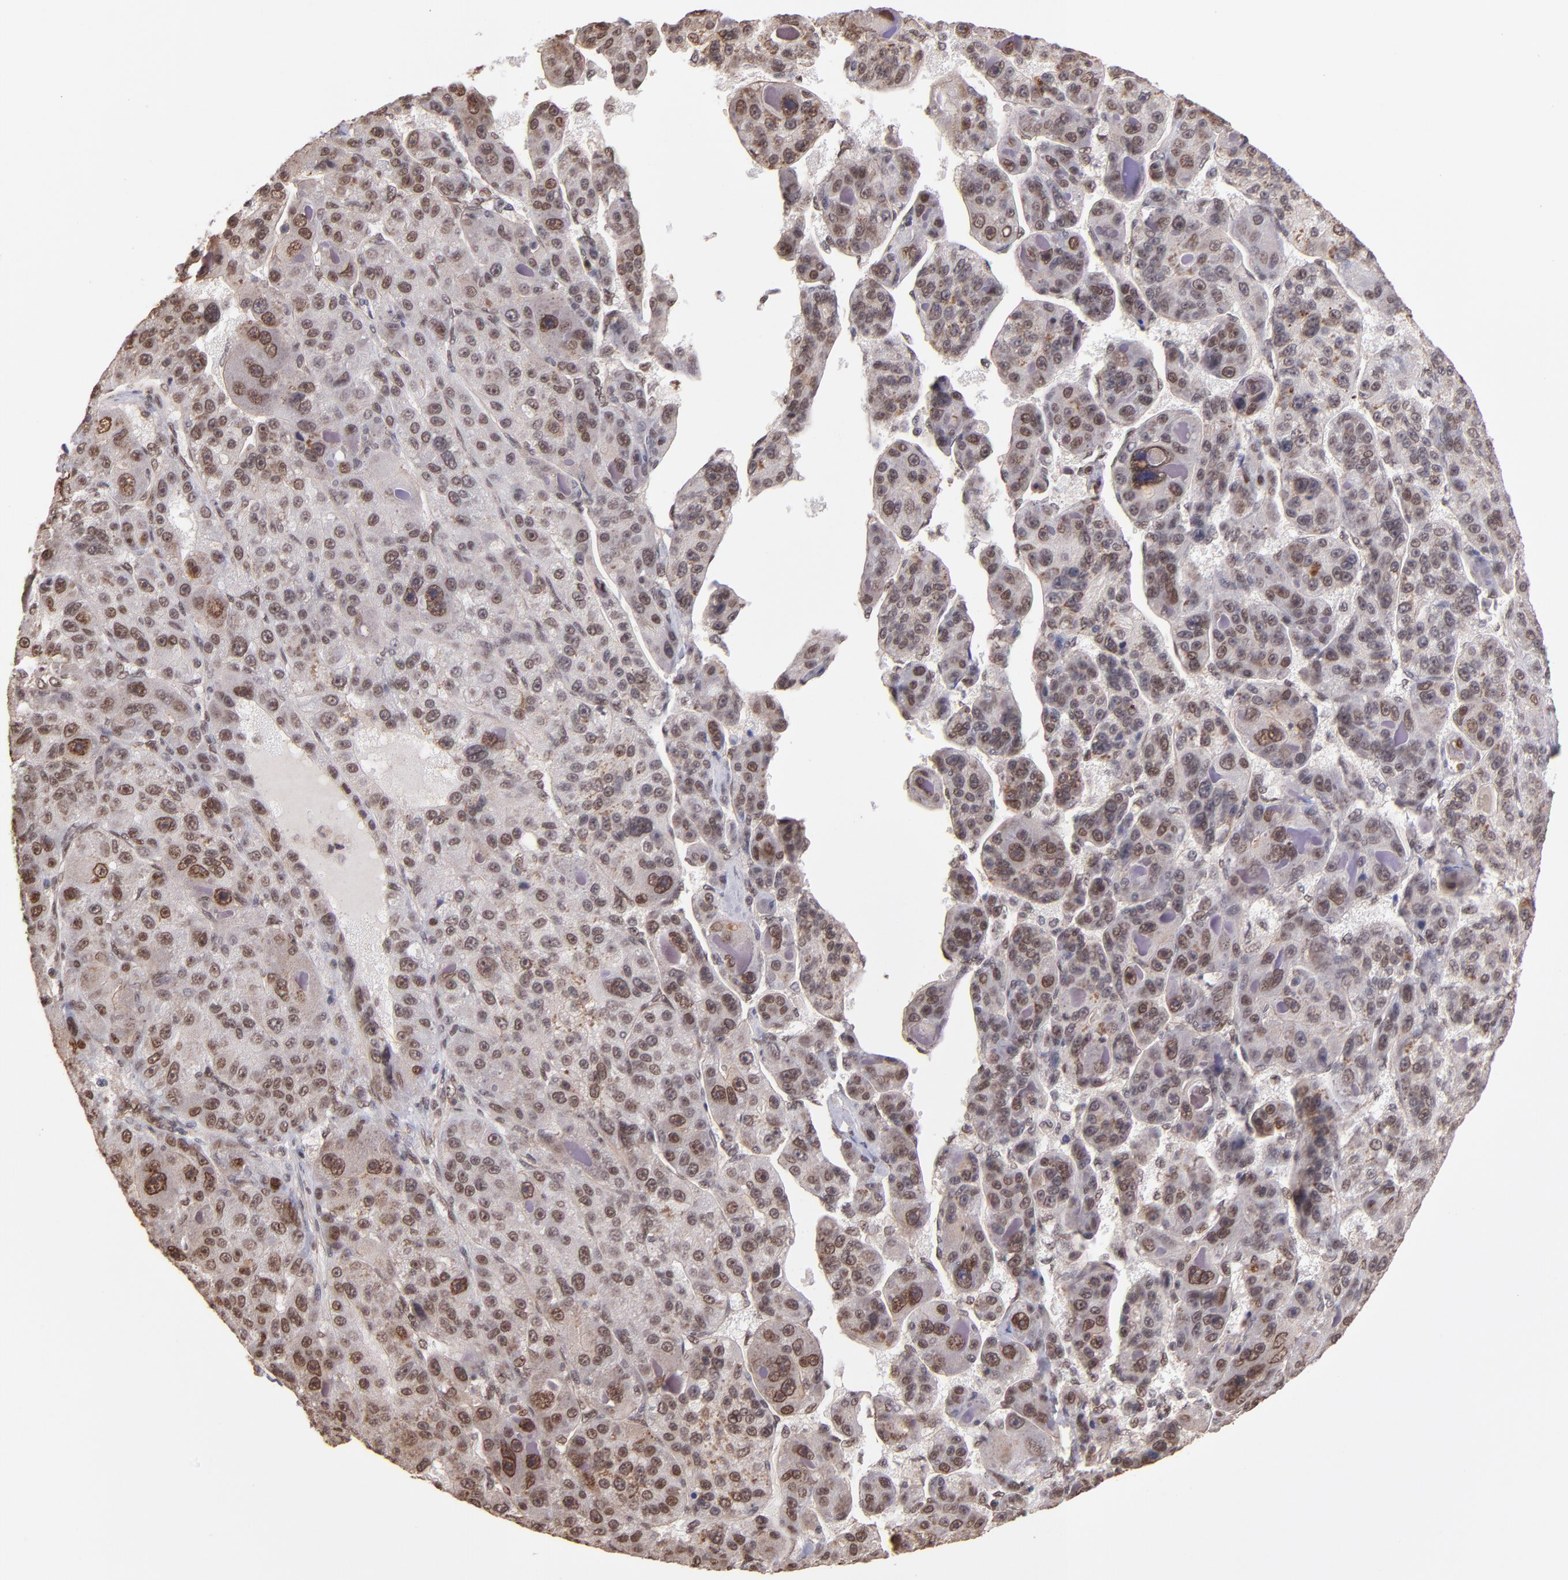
{"staining": {"intensity": "weak", "quantity": "<25%", "location": "nuclear"}, "tissue": "liver cancer", "cell_type": "Tumor cells", "image_type": "cancer", "snomed": [{"axis": "morphology", "description": "Carcinoma, Hepatocellular, NOS"}, {"axis": "topography", "description": "Liver"}], "caption": "This is an immunohistochemistry (IHC) image of liver cancer. There is no expression in tumor cells.", "gene": "TERF2", "patient": {"sex": "male", "age": 76}}